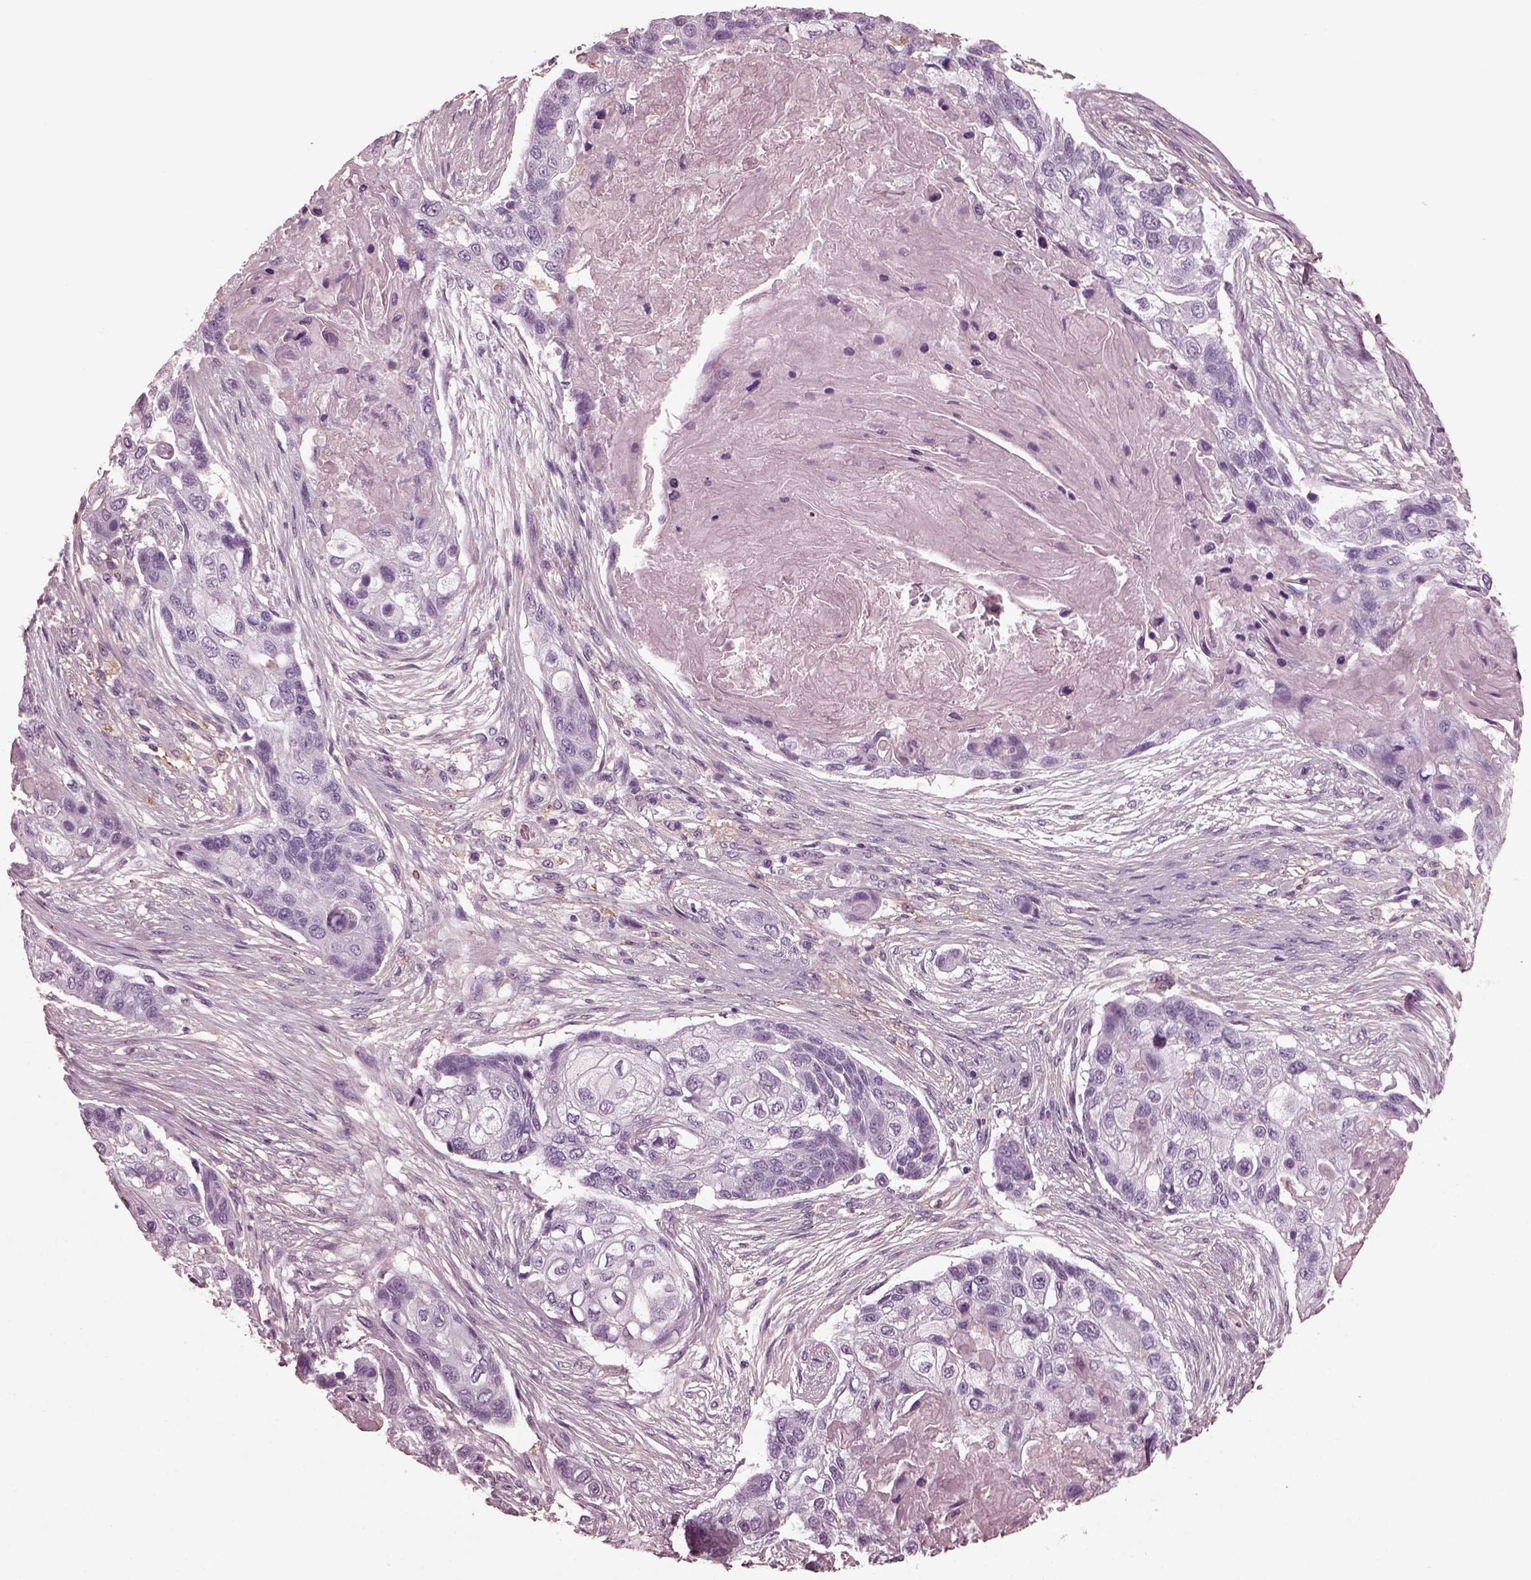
{"staining": {"intensity": "negative", "quantity": "none", "location": "none"}, "tissue": "lung cancer", "cell_type": "Tumor cells", "image_type": "cancer", "snomed": [{"axis": "morphology", "description": "Squamous cell carcinoma, NOS"}, {"axis": "topography", "description": "Lung"}], "caption": "Immunohistochemistry histopathology image of squamous cell carcinoma (lung) stained for a protein (brown), which exhibits no staining in tumor cells.", "gene": "CGA", "patient": {"sex": "male", "age": 69}}